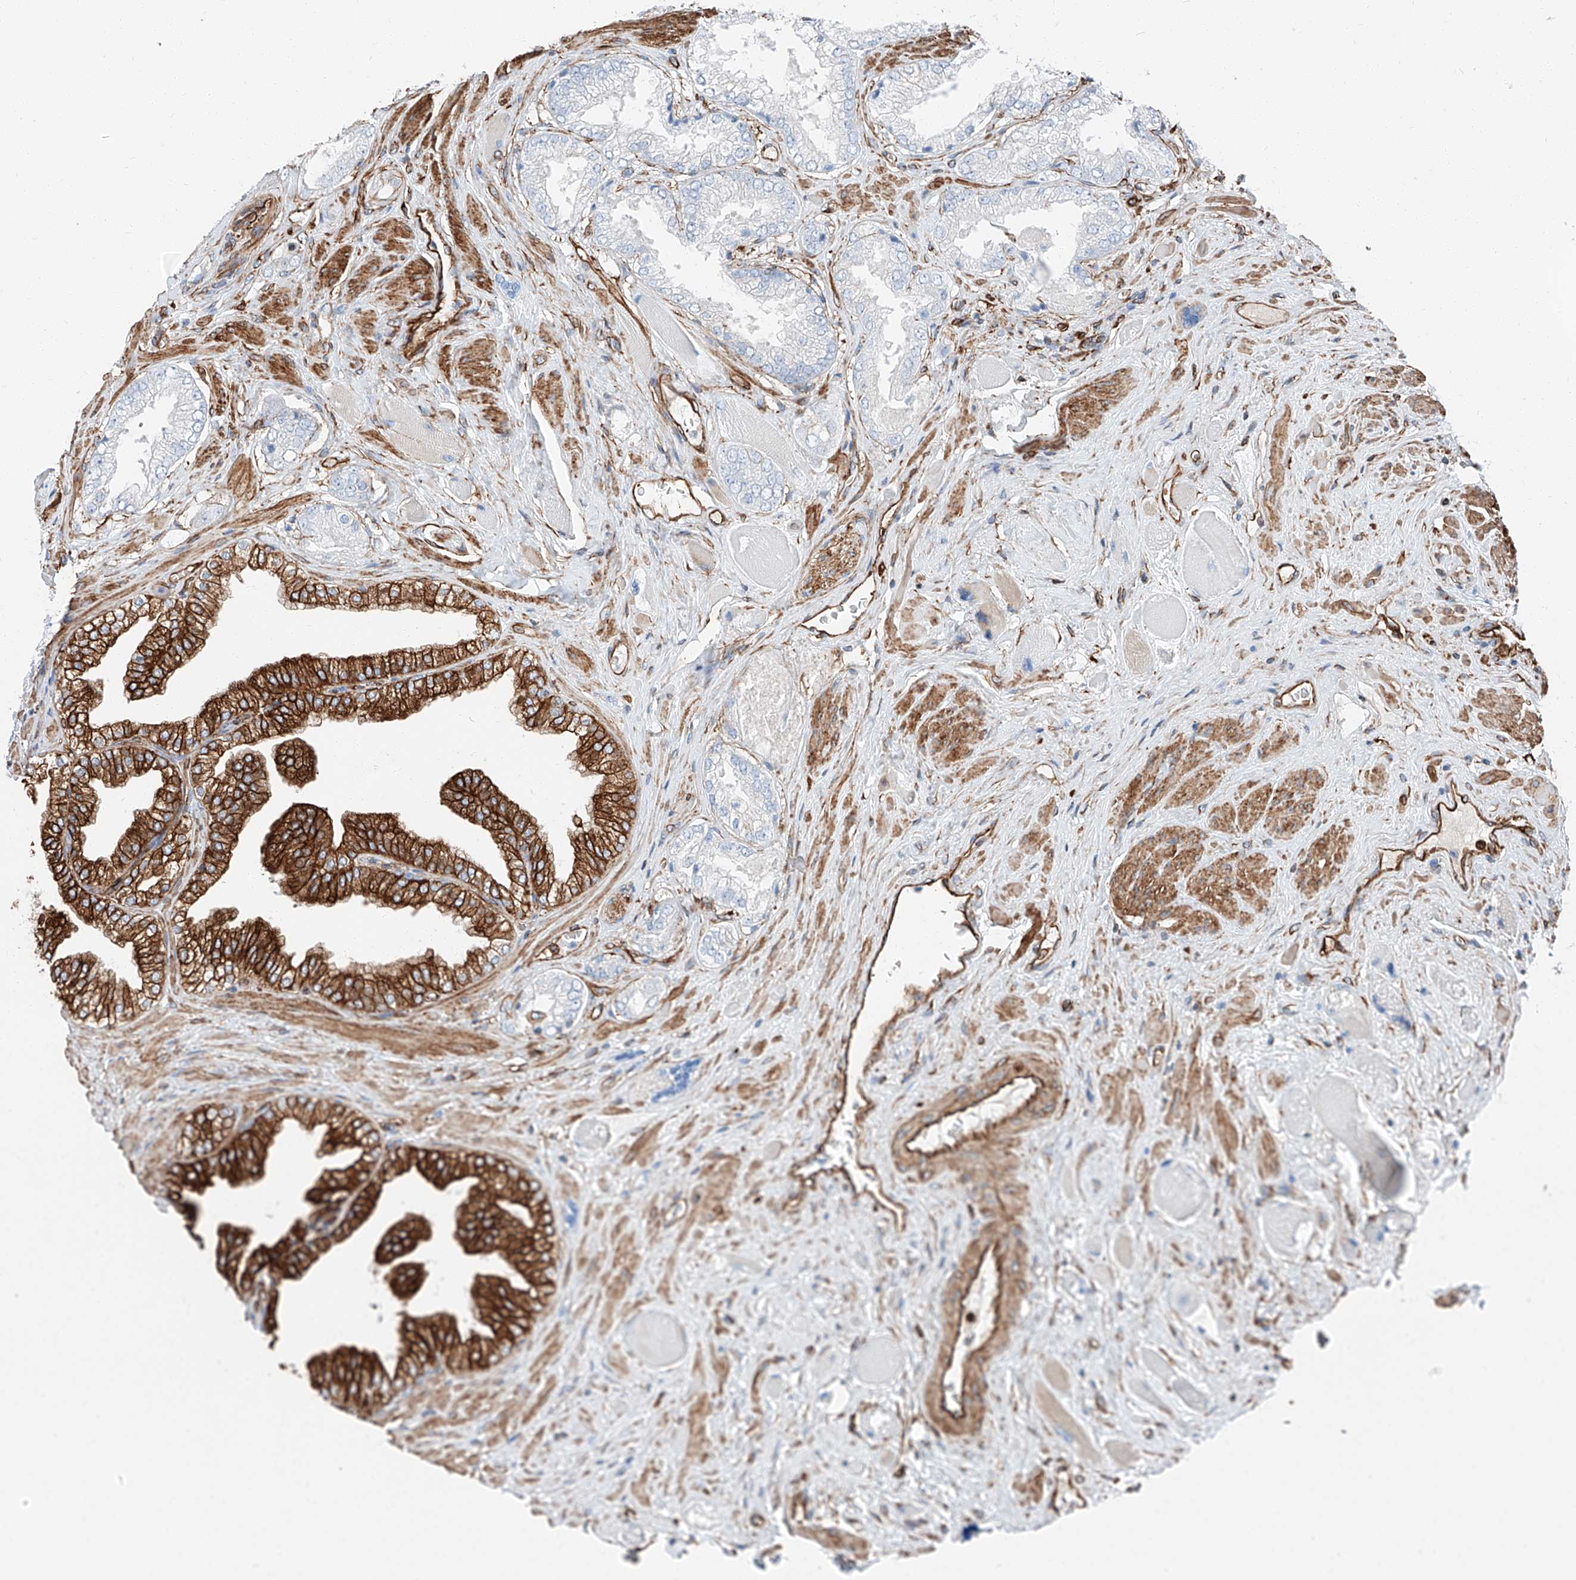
{"staining": {"intensity": "strong", "quantity": "<25%", "location": "cytoplasmic/membranous"}, "tissue": "prostate cancer", "cell_type": "Tumor cells", "image_type": "cancer", "snomed": [{"axis": "morphology", "description": "Adenocarcinoma, High grade"}, {"axis": "topography", "description": "Prostate"}], "caption": "Immunohistochemical staining of prostate cancer reveals medium levels of strong cytoplasmic/membranous protein expression in approximately <25% of tumor cells.", "gene": "ZNF804A", "patient": {"sex": "male", "age": 58}}